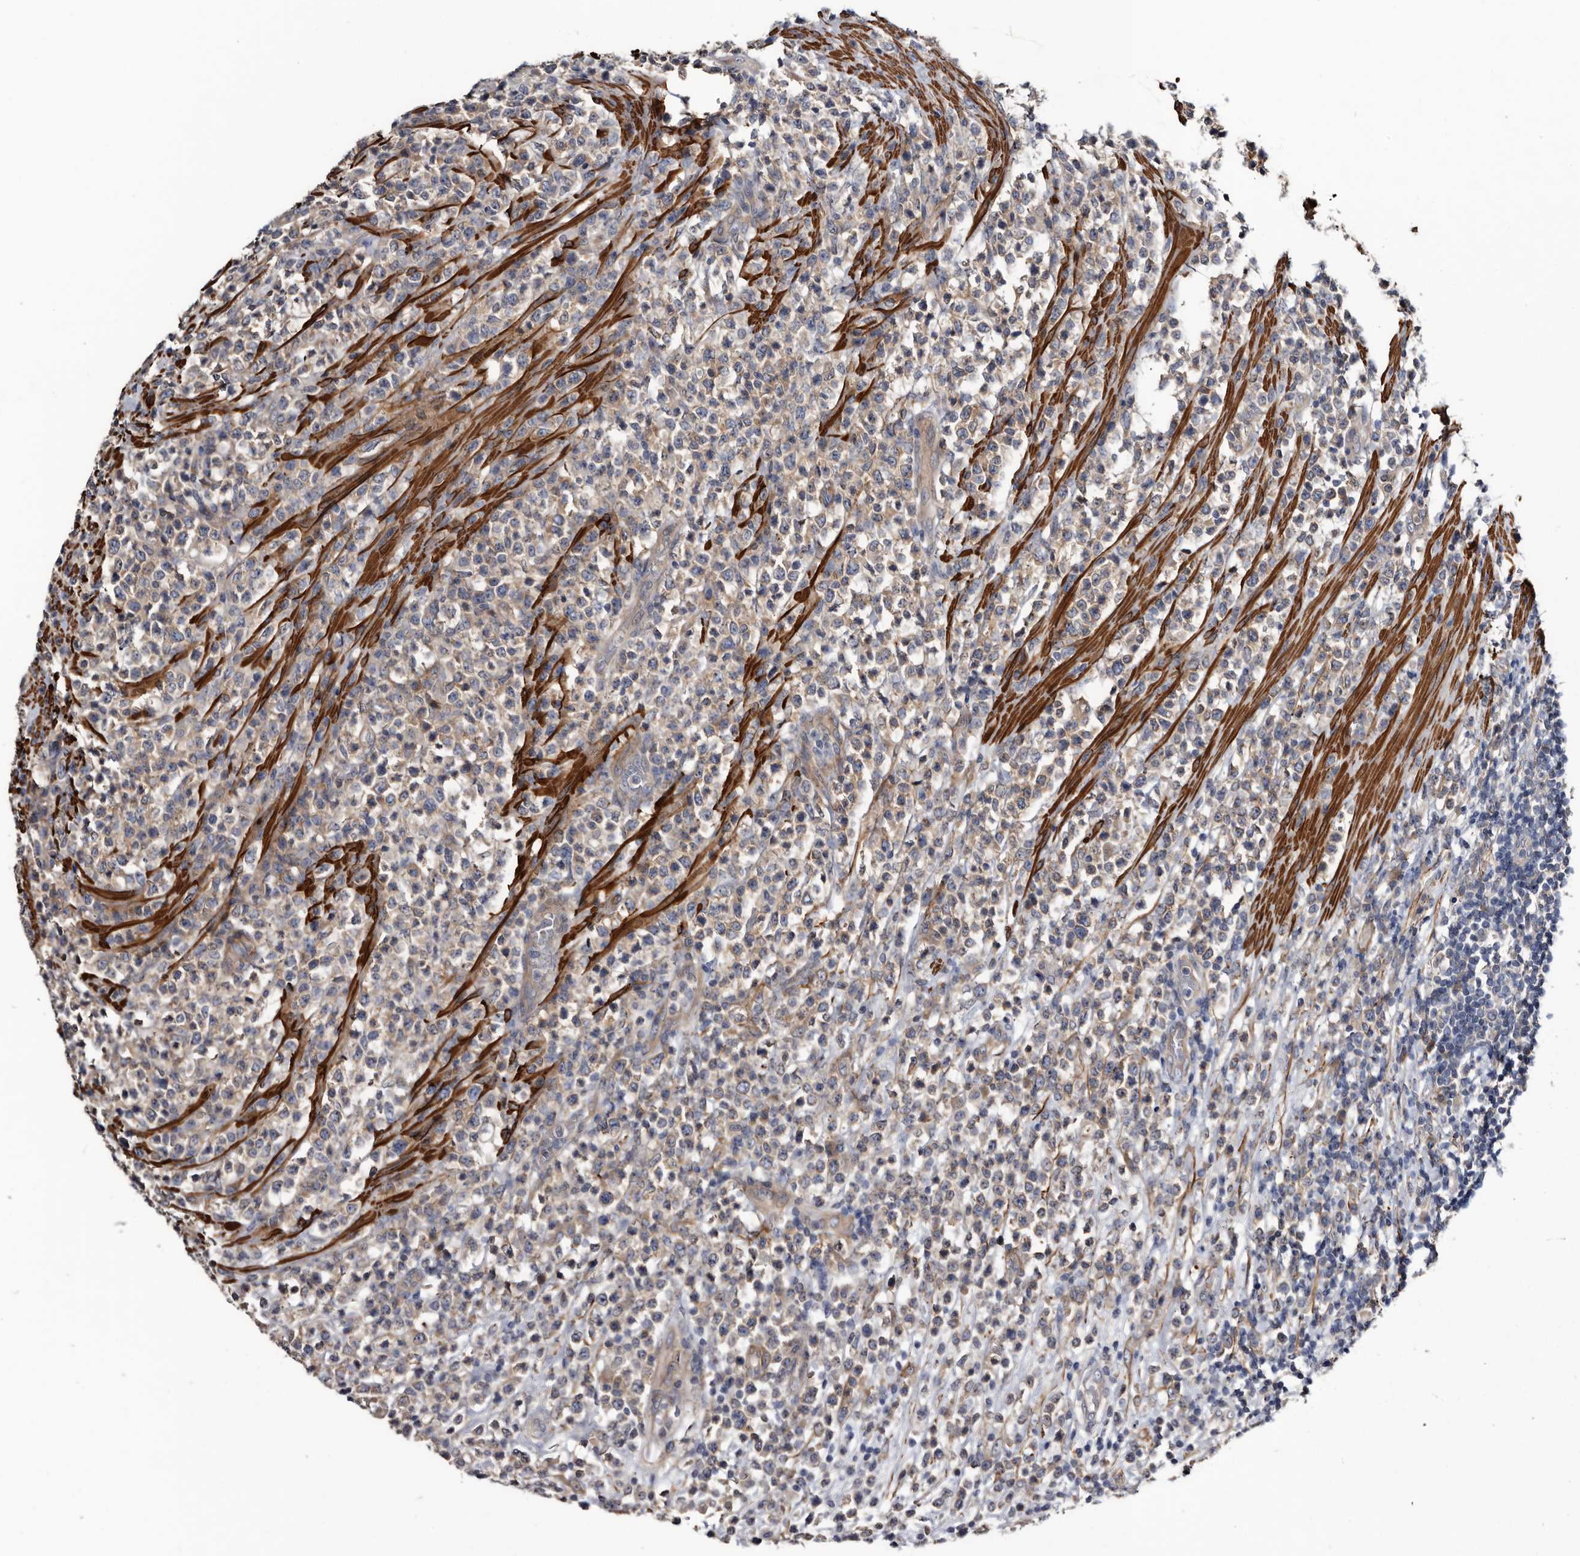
{"staining": {"intensity": "weak", "quantity": "<25%", "location": "cytoplasmic/membranous"}, "tissue": "lymphoma", "cell_type": "Tumor cells", "image_type": "cancer", "snomed": [{"axis": "morphology", "description": "Malignant lymphoma, non-Hodgkin's type, High grade"}, {"axis": "topography", "description": "Colon"}], "caption": "High magnification brightfield microscopy of malignant lymphoma, non-Hodgkin's type (high-grade) stained with DAB (brown) and counterstained with hematoxylin (blue): tumor cells show no significant expression. The staining is performed using DAB (3,3'-diaminobenzidine) brown chromogen with nuclei counter-stained in using hematoxylin.", "gene": "IARS1", "patient": {"sex": "female", "age": 53}}